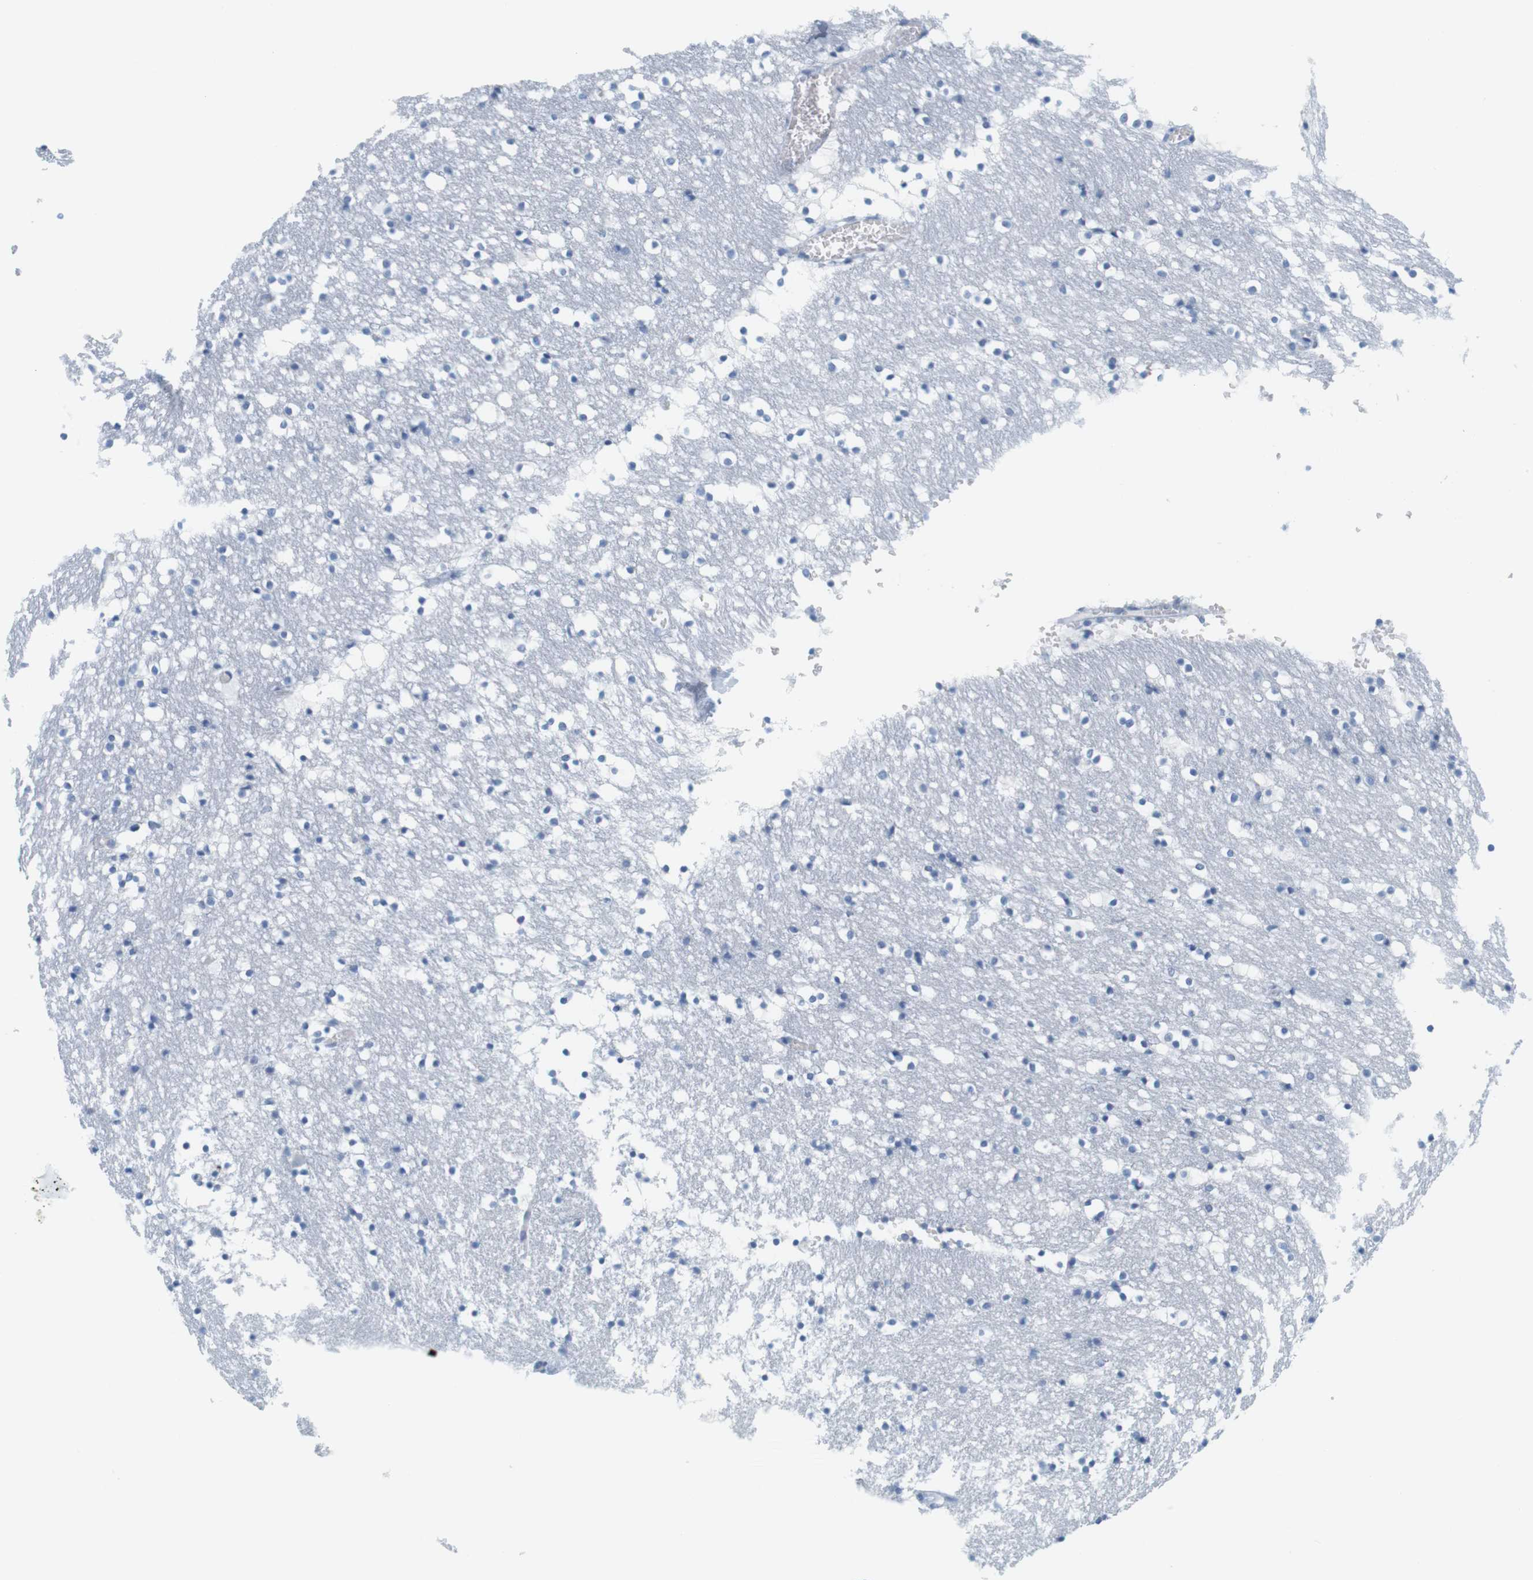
{"staining": {"intensity": "negative", "quantity": "none", "location": "none"}, "tissue": "caudate", "cell_type": "Glial cells", "image_type": "normal", "snomed": [{"axis": "morphology", "description": "Normal tissue, NOS"}, {"axis": "topography", "description": "Lateral ventricle wall"}], "caption": "A high-resolution histopathology image shows IHC staining of unremarkable caudate, which reveals no significant expression in glial cells.", "gene": "OPRM1", "patient": {"sex": "male", "age": 45}}